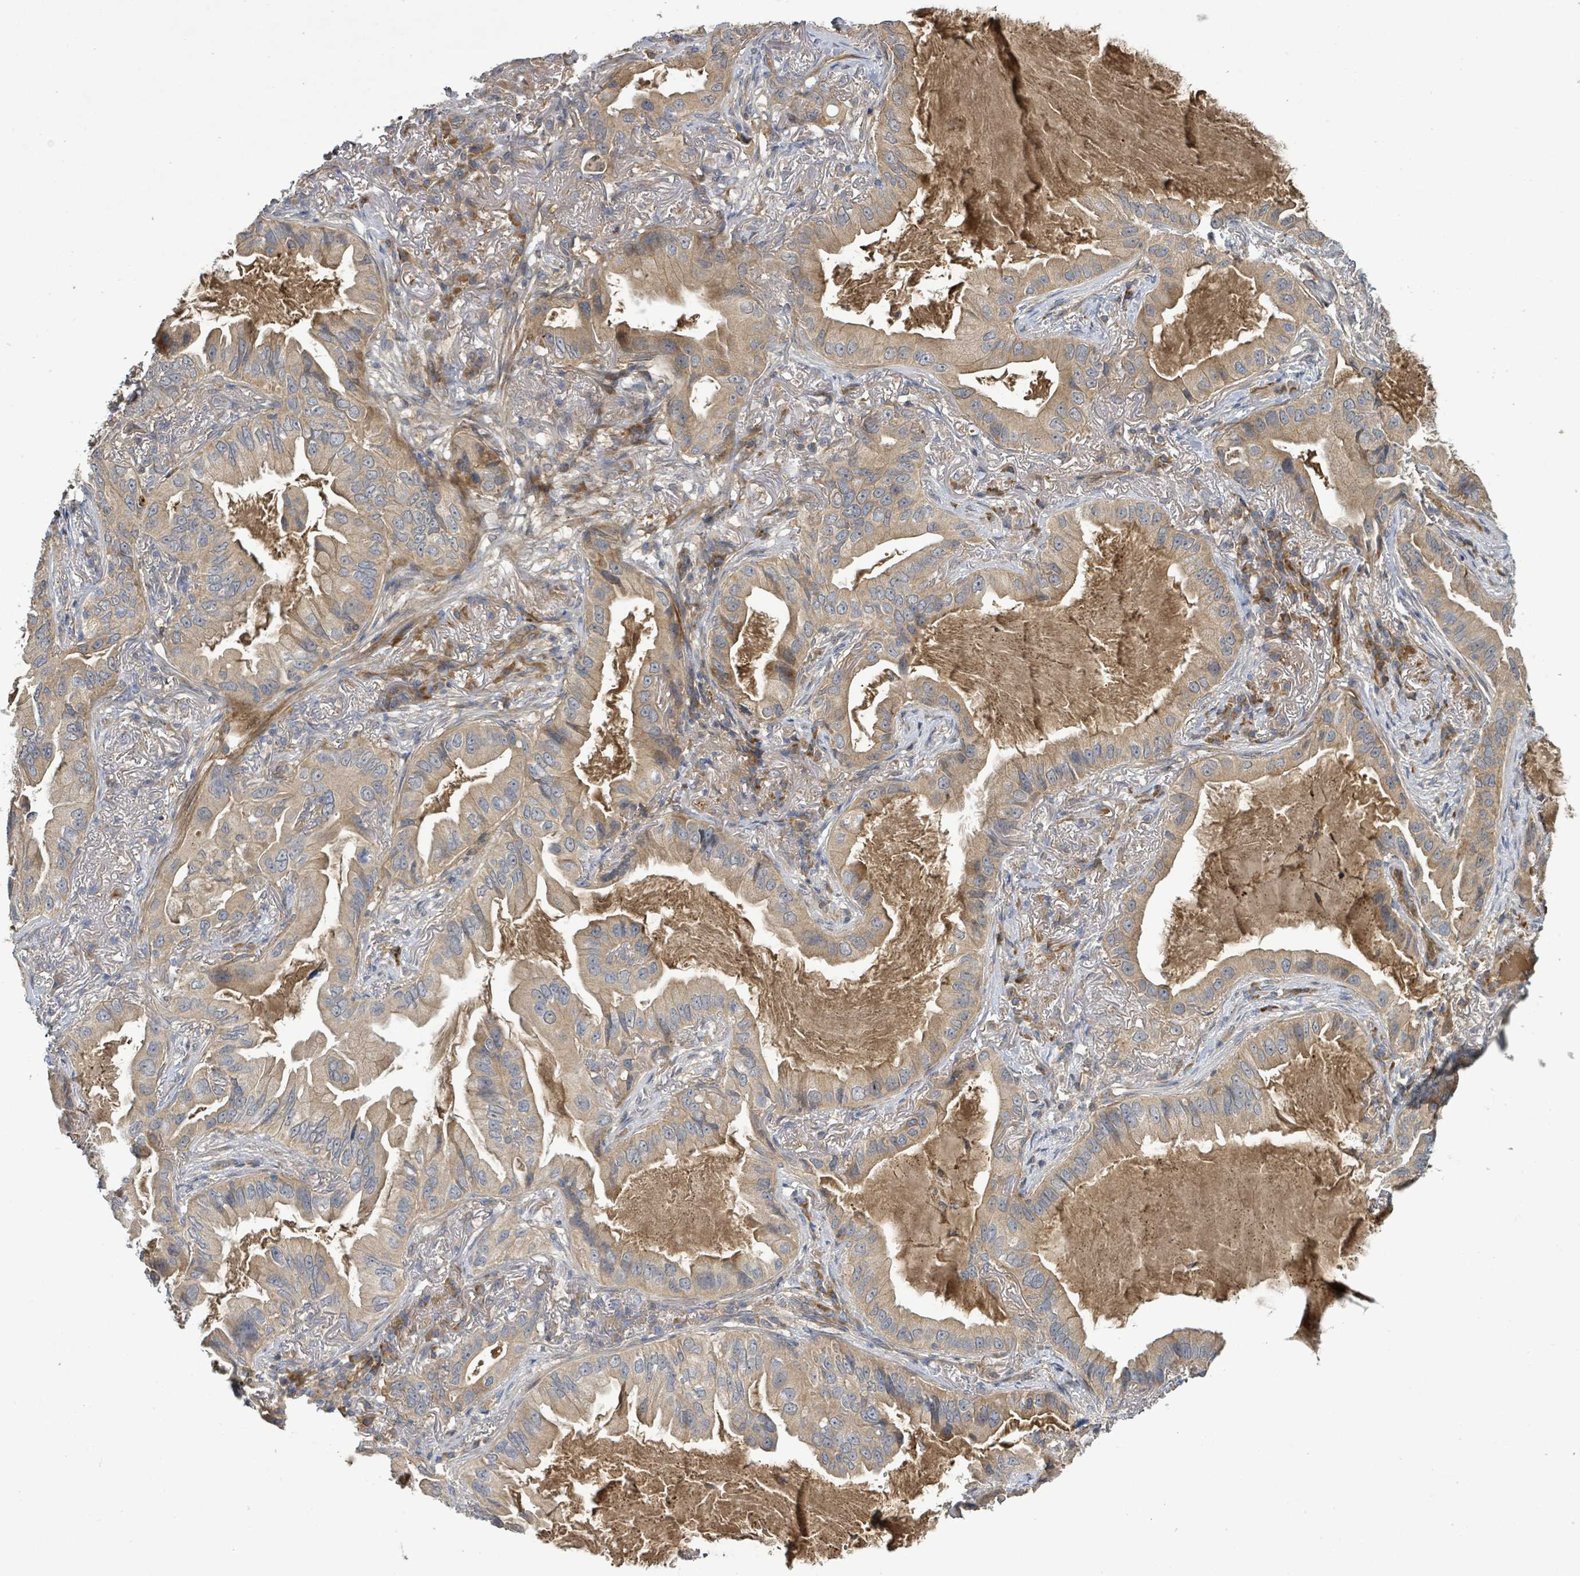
{"staining": {"intensity": "weak", "quantity": ">75%", "location": "cytoplasmic/membranous"}, "tissue": "lung cancer", "cell_type": "Tumor cells", "image_type": "cancer", "snomed": [{"axis": "morphology", "description": "Adenocarcinoma, NOS"}, {"axis": "topography", "description": "Lung"}], "caption": "Lung cancer (adenocarcinoma) stained with a brown dye reveals weak cytoplasmic/membranous positive staining in approximately >75% of tumor cells.", "gene": "STARD4", "patient": {"sex": "female", "age": 69}}